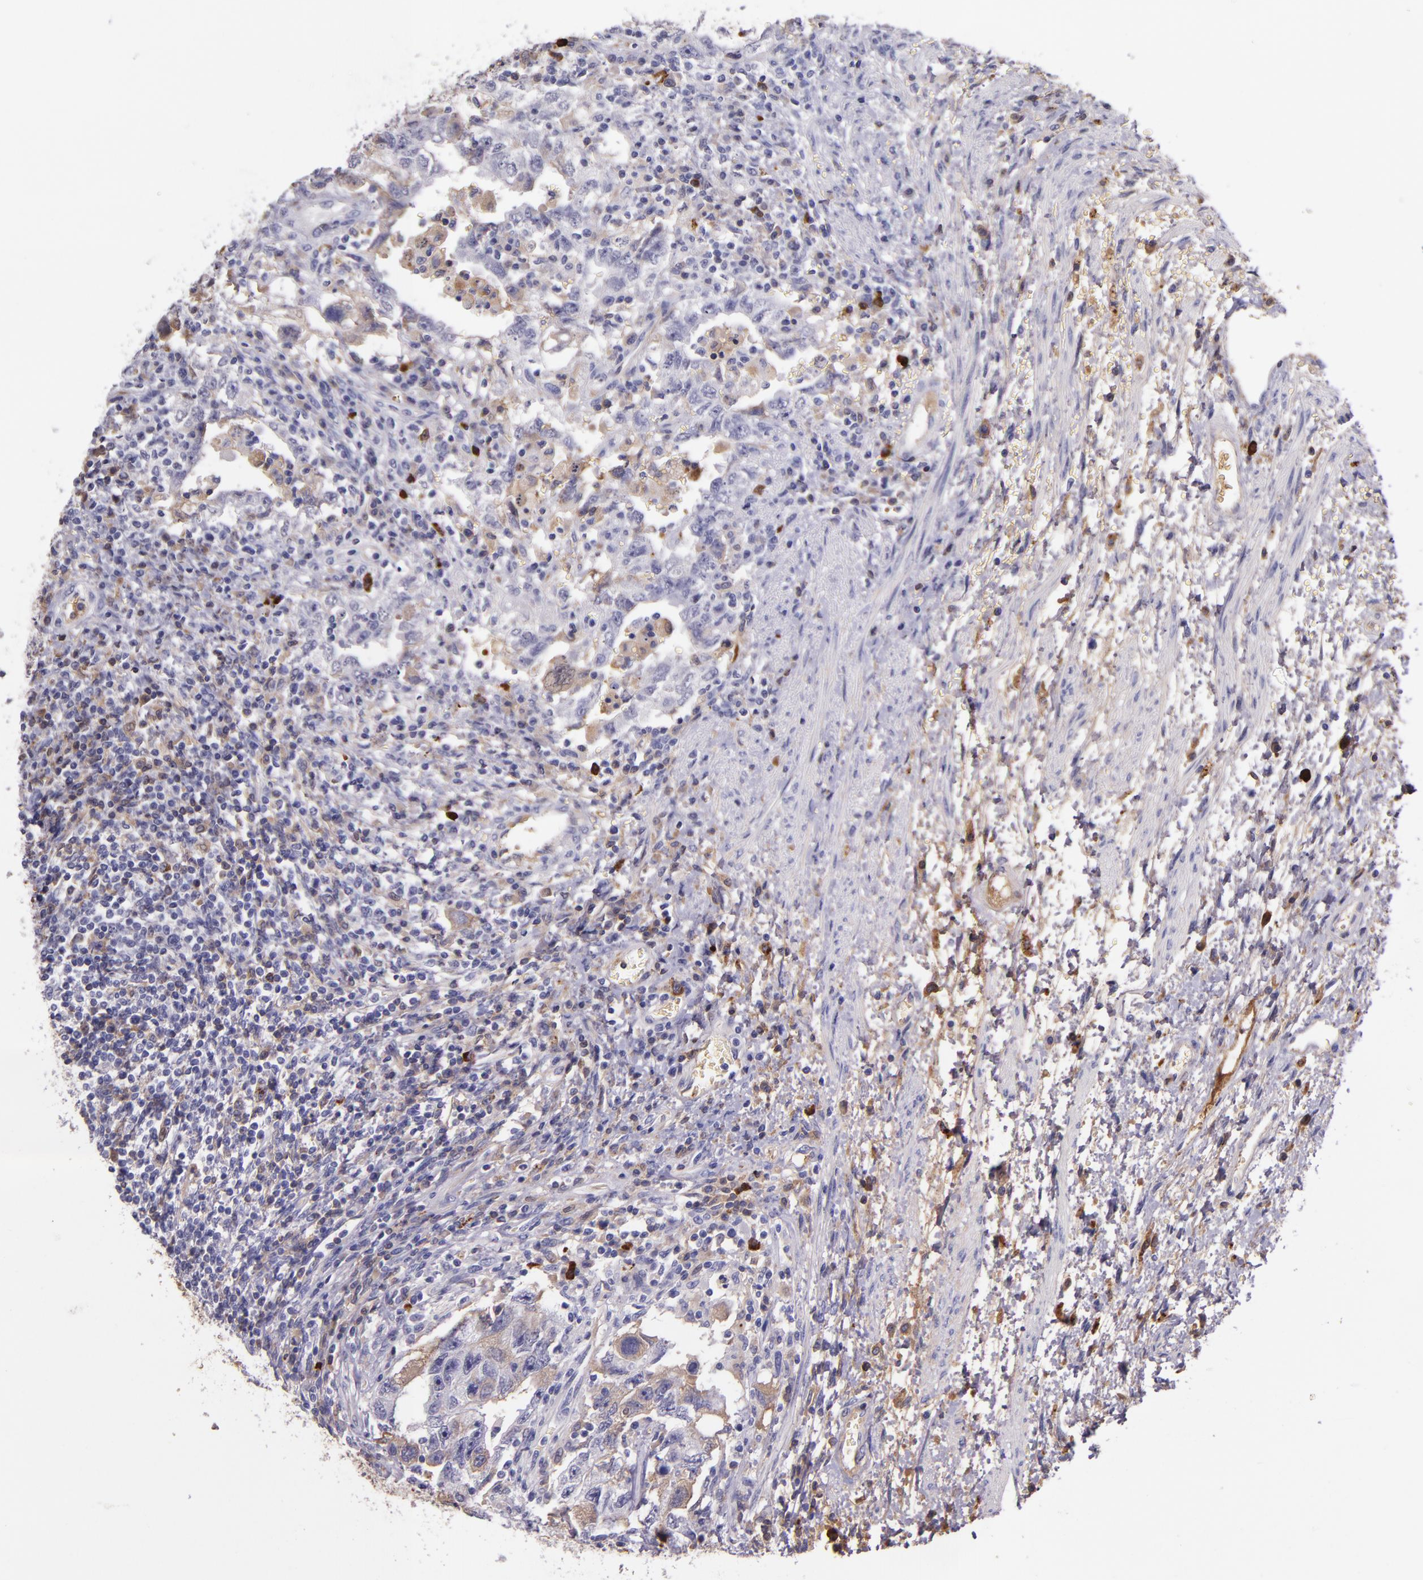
{"staining": {"intensity": "negative", "quantity": "none", "location": "none"}, "tissue": "testis cancer", "cell_type": "Tumor cells", "image_type": "cancer", "snomed": [{"axis": "morphology", "description": "Carcinoma, Embryonal, NOS"}, {"axis": "topography", "description": "Testis"}], "caption": "Testis cancer (embryonal carcinoma) was stained to show a protein in brown. There is no significant expression in tumor cells.", "gene": "KNG1", "patient": {"sex": "male", "age": 26}}